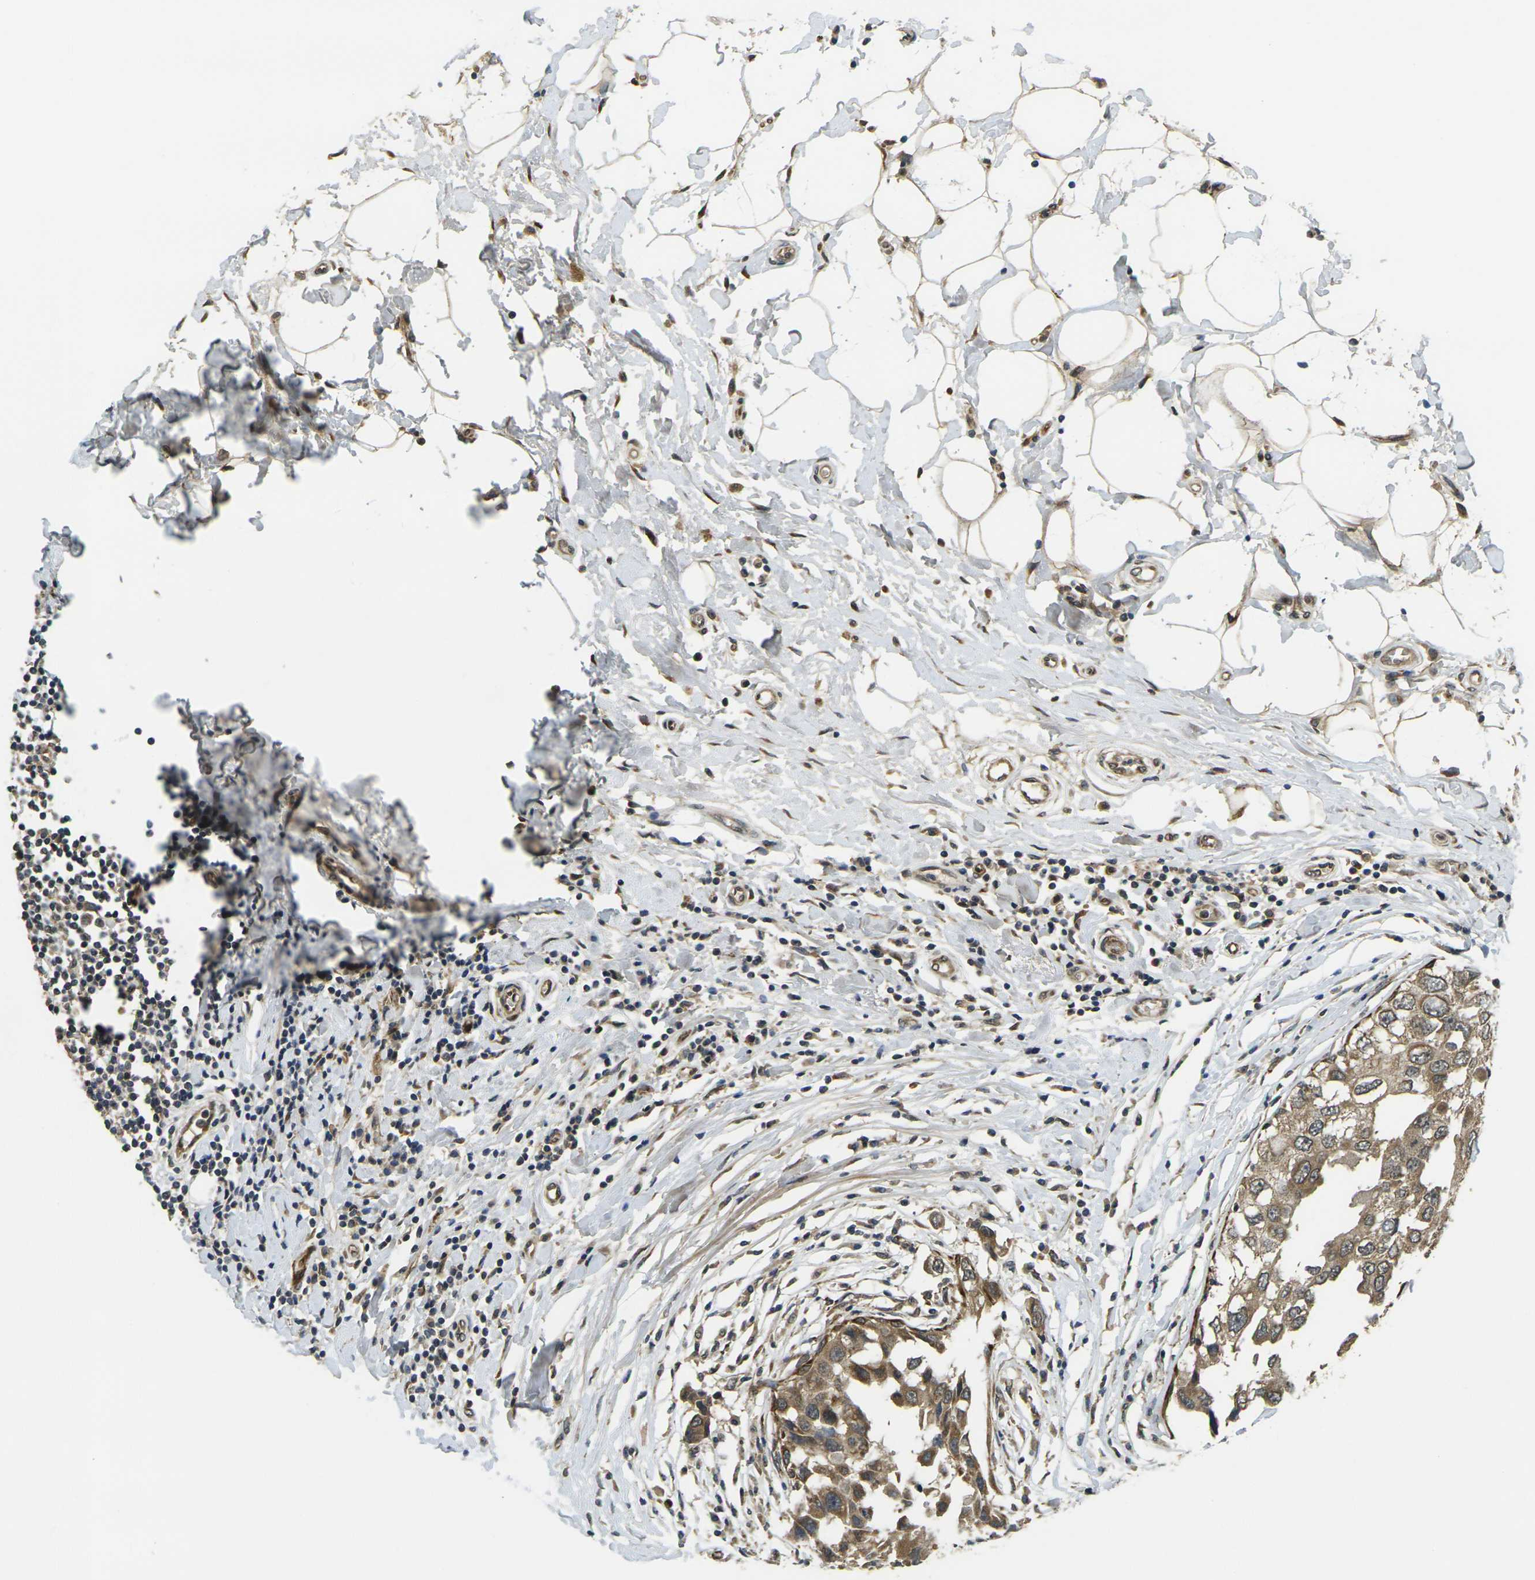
{"staining": {"intensity": "moderate", "quantity": ">75%", "location": "cytoplasmic/membranous"}, "tissue": "breast cancer", "cell_type": "Tumor cells", "image_type": "cancer", "snomed": [{"axis": "morphology", "description": "Duct carcinoma"}, {"axis": "topography", "description": "Breast"}], "caption": "Brown immunohistochemical staining in human infiltrating ductal carcinoma (breast) reveals moderate cytoplasmic/membranous staining in approximately >75% of tumor cells. Using DAB (3,3'-diaminobenzidine) (brown) and hematoxylin (blue) stains, captured at high magnification using brightfield microscopy.", "gene": "FUT11", "patient": {"sex": "female", "age": 27}}